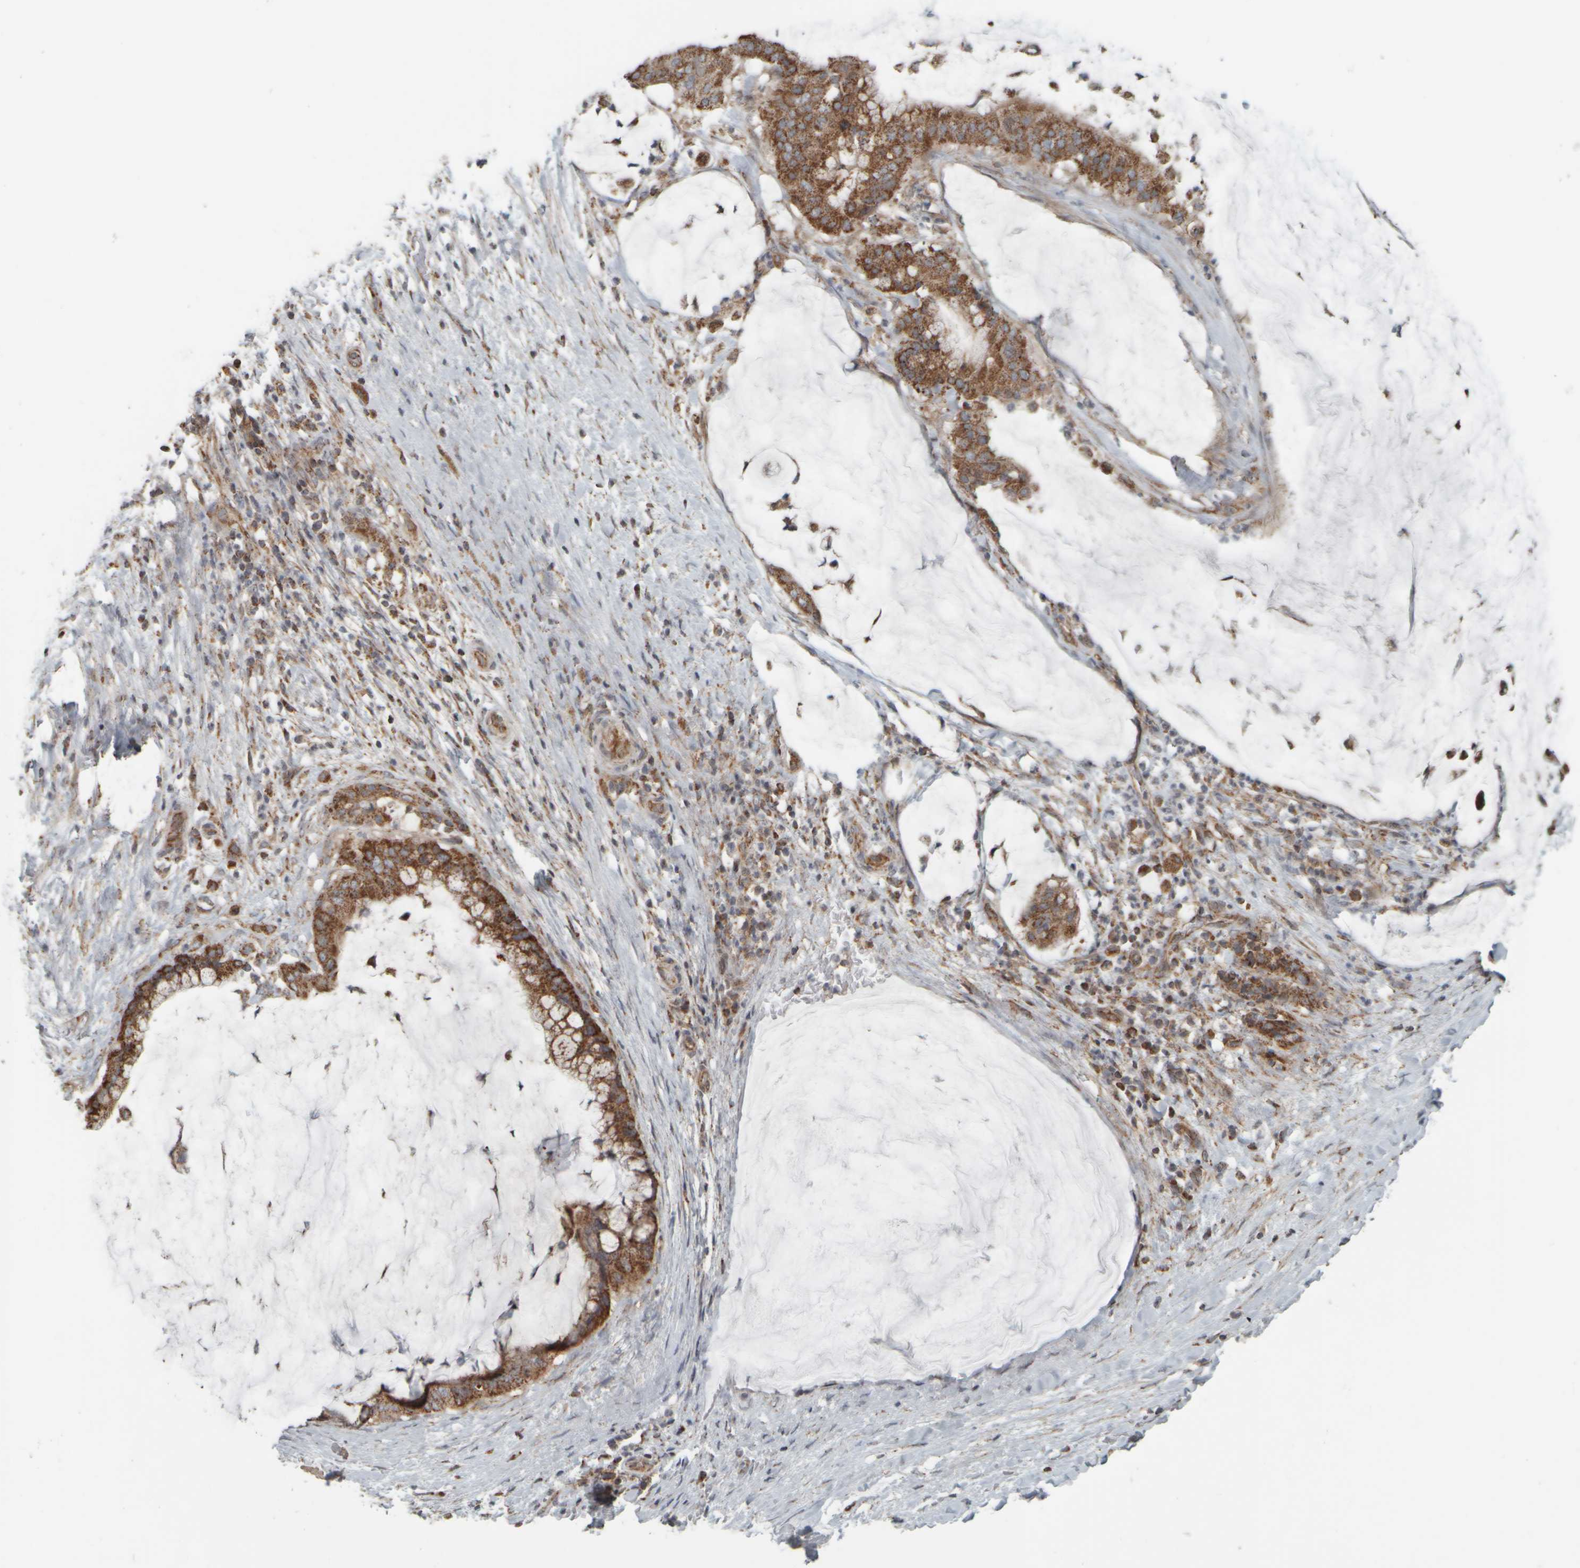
{"staining": {"intensity": "strong", "quantity": ">75%", "location": "cytoplasmic/membranous"}, "tissue": "pancreatic cancer", "cell_type": "Tumor cells", "image_type": "cancer", "snomed": [{"axis": "morphology", "description": "Adenocarcinoma, NOS"}, {"axis": "topography", "description": "Pancreas"}], "caption": "DAB (3,3'-diaminobenzidine) immunohistochemical staining of human pancreatic adenocarcinoma shows strong cytoplasmic/membranous protein staining in approximately >75% of tumor cells.", "gene": "APBB2", "patient": {"sex": "male", "age": 41}}